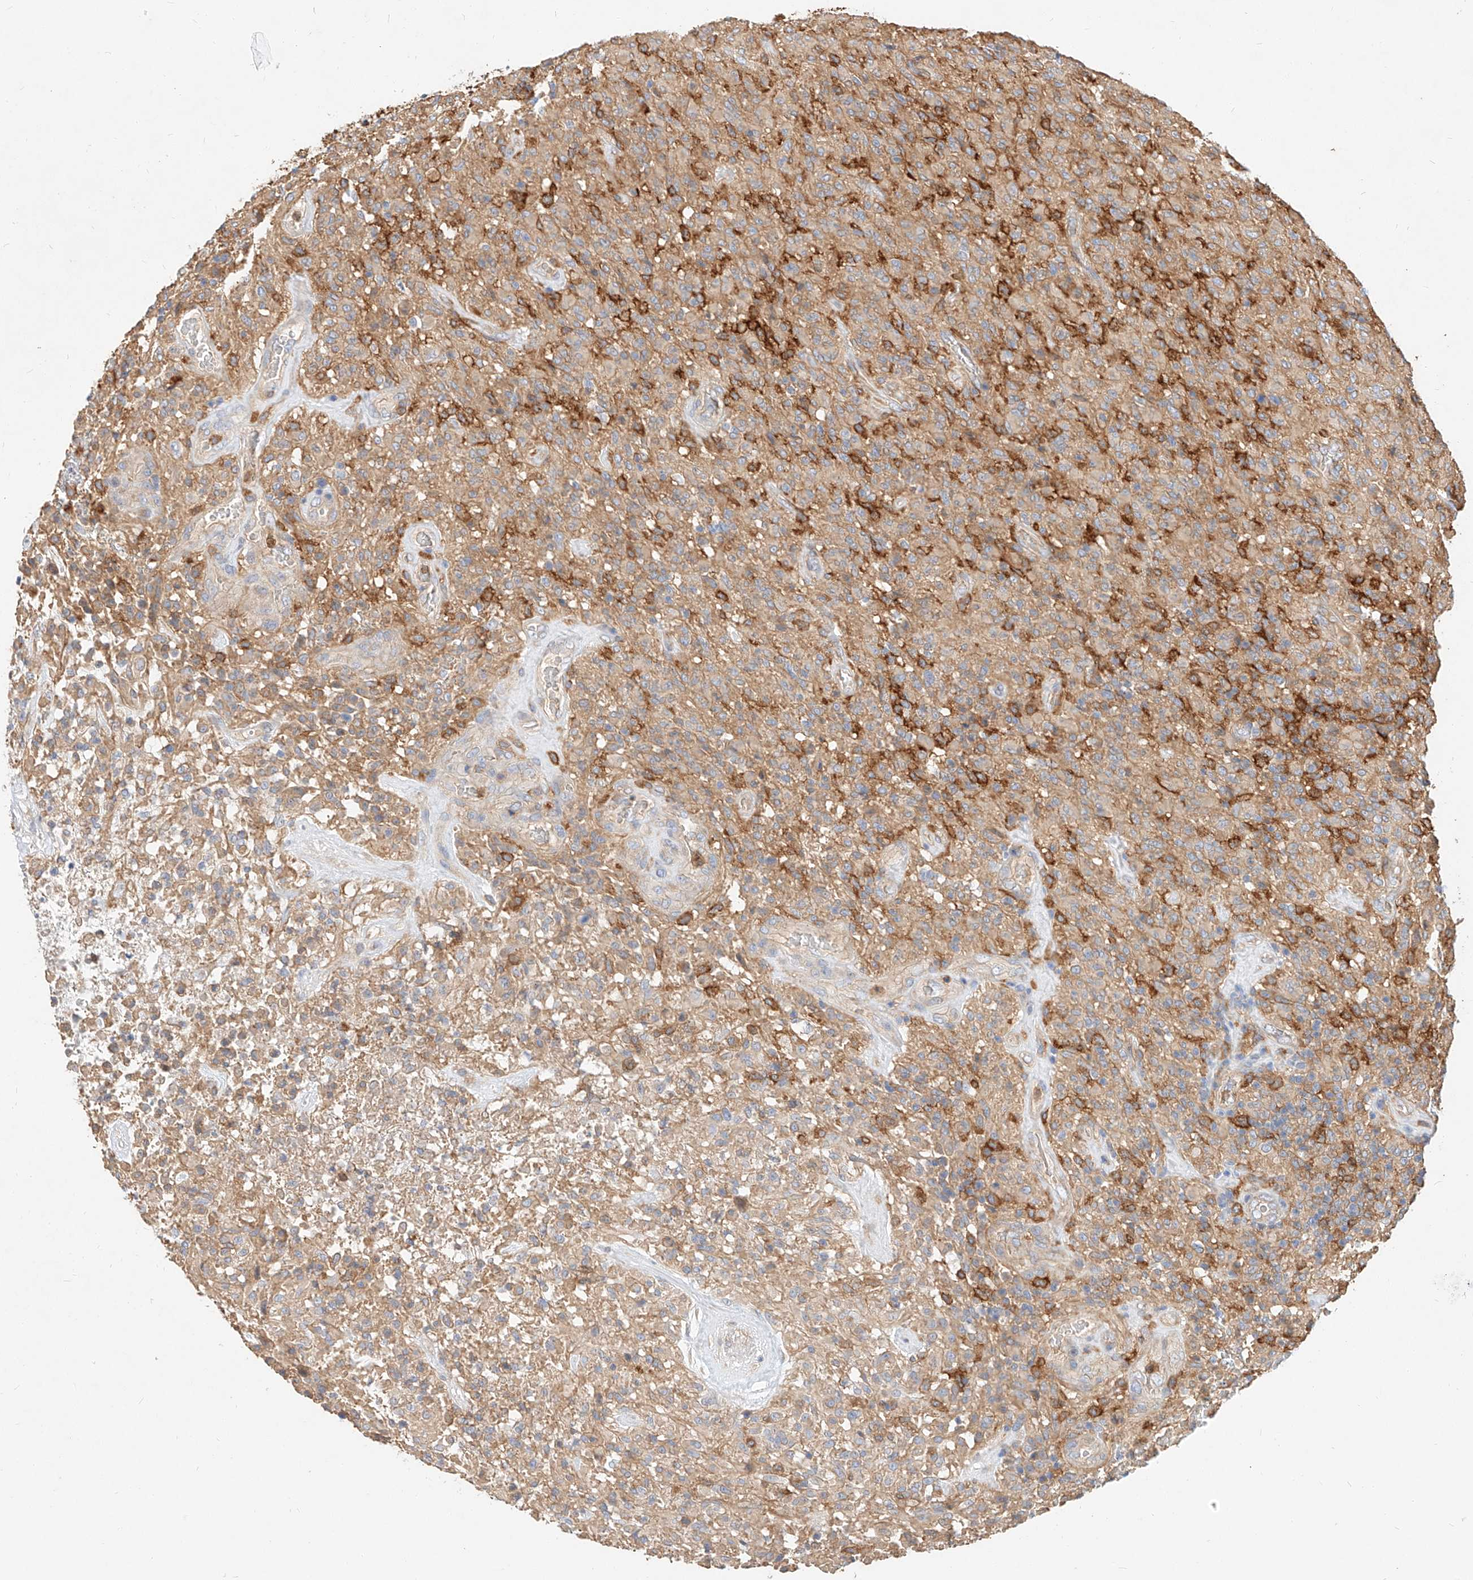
{"staining": {"intensity": "weak", "quantity": ">75%", "location": "cytoplasmic/membranous"}, "tissue": "glioma", "cell_type": "Tumor cells", "image_type": "cancer", "snomed": [{"axis": "morphology", "description": "Glioma, malignant, High grade"}, {"axis": "topography", "description": "Brain"}], "caption": "Malignant high-grade glioma stained with a brown dye shows weak cytoplasmic/membranous positive expression in about >75% of tumor cells.", "gene": "NFAM1", "patient": {"sex": "female", "age": 57}}